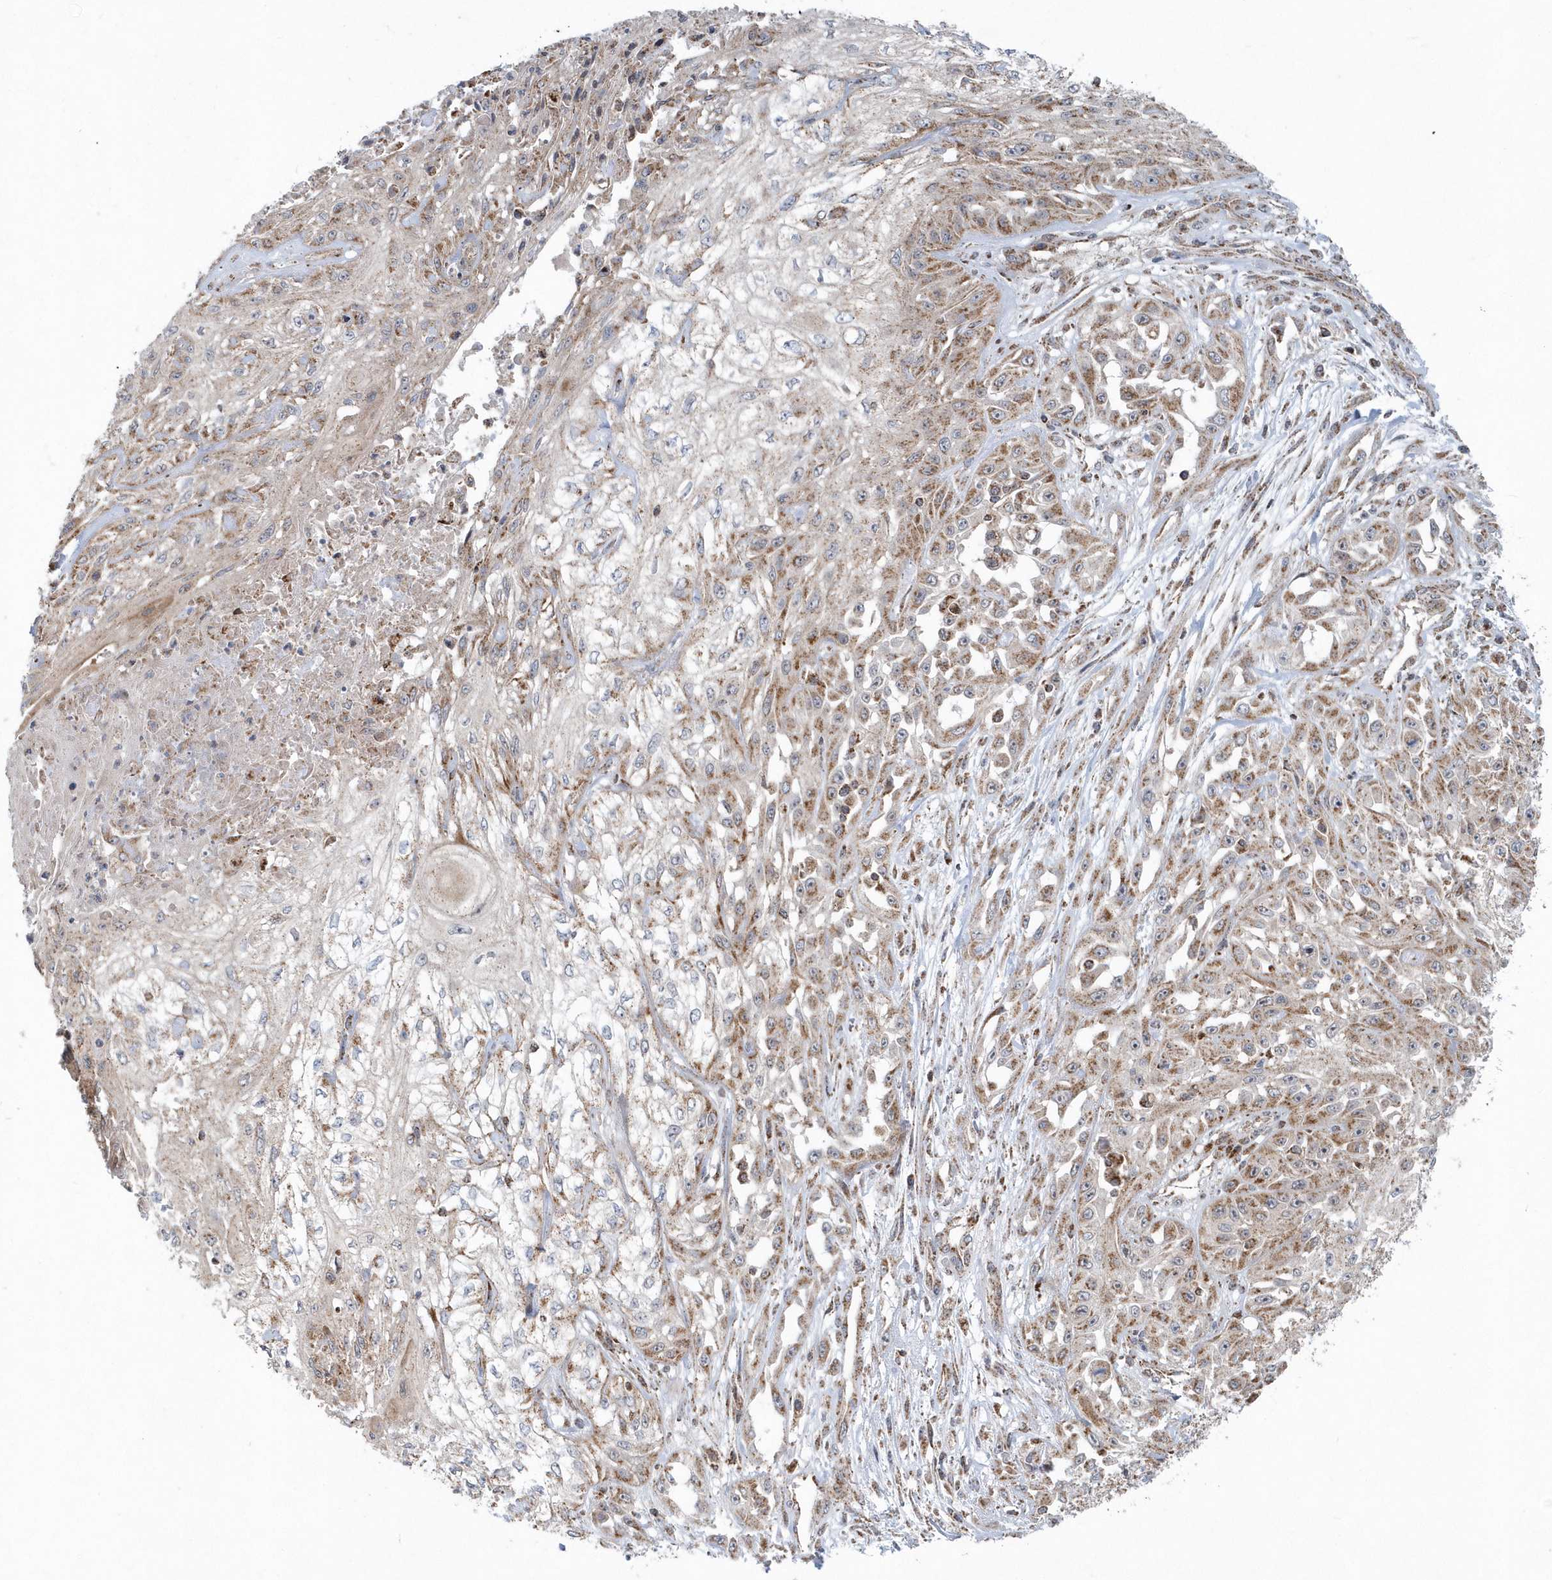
{"staining": {"intensity": "moderate", "quantity": ">75%", "location": "cytoplasmic/membranous"}, "tissue": "skin cancer", "cell_type": "Tumor cells", "image_type": "cancer", "snomed": [{"axis": "morphology", "description": "Squamous cell carcinoma, NOS"}, {"axis": "morphology", "description": "Squamous cell carcinoma, metastatic, NOS"}, {"axis": "topography", "description": "Skin"}, {"axis": "topography", "description": "Lymph node"}], "caption": "Brown immunohistochemical staining in skin metastatic squamous cell carcinoma shows moderate cytoplasmic/membranous staining in about >75% of tumor cells. (DAB IHC, brown staining for protein, blue staining for nuclei).", "gene": "PPP1R7", "patient": {"sex": "male", "age": 75}}